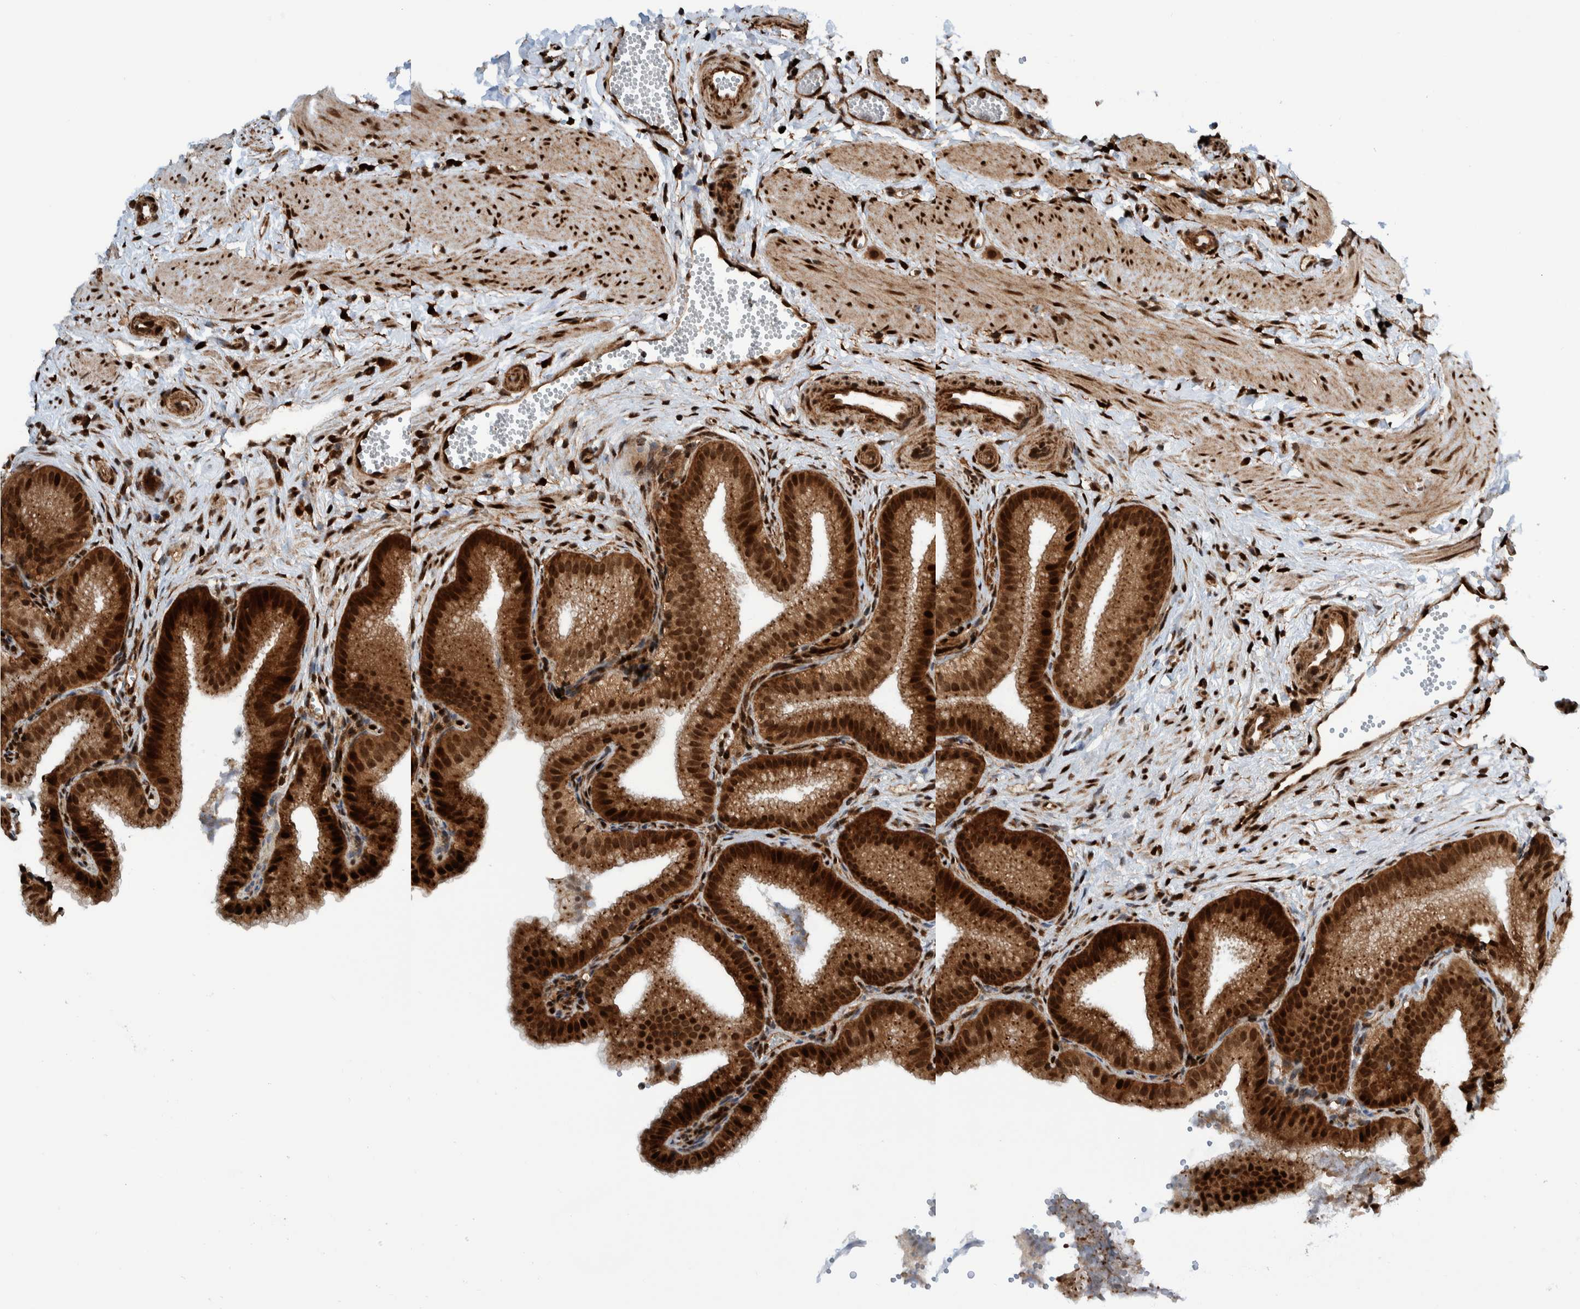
{"staining": {"intensity": "strong", "quantity": ">75%", "location": "cytoplasmic/membranous,nuclear"}, "tissue": "gallbladder", "cell_type": "Glandular cells", "image_type": "normal", "snomed": [{"axis": "morphology", "description": "Normal tissue, NOS"}, {"axis": "topography", "description": "Gallbladder"}], "caption": "Glandular cells exhibit high levels of strong cytoplasmic/membranous,nuclear expression in about >75% of cells in unremarkable gallbladder.", "gene": "ZNF366", "patient": {"sex": "male", "age": 38}}